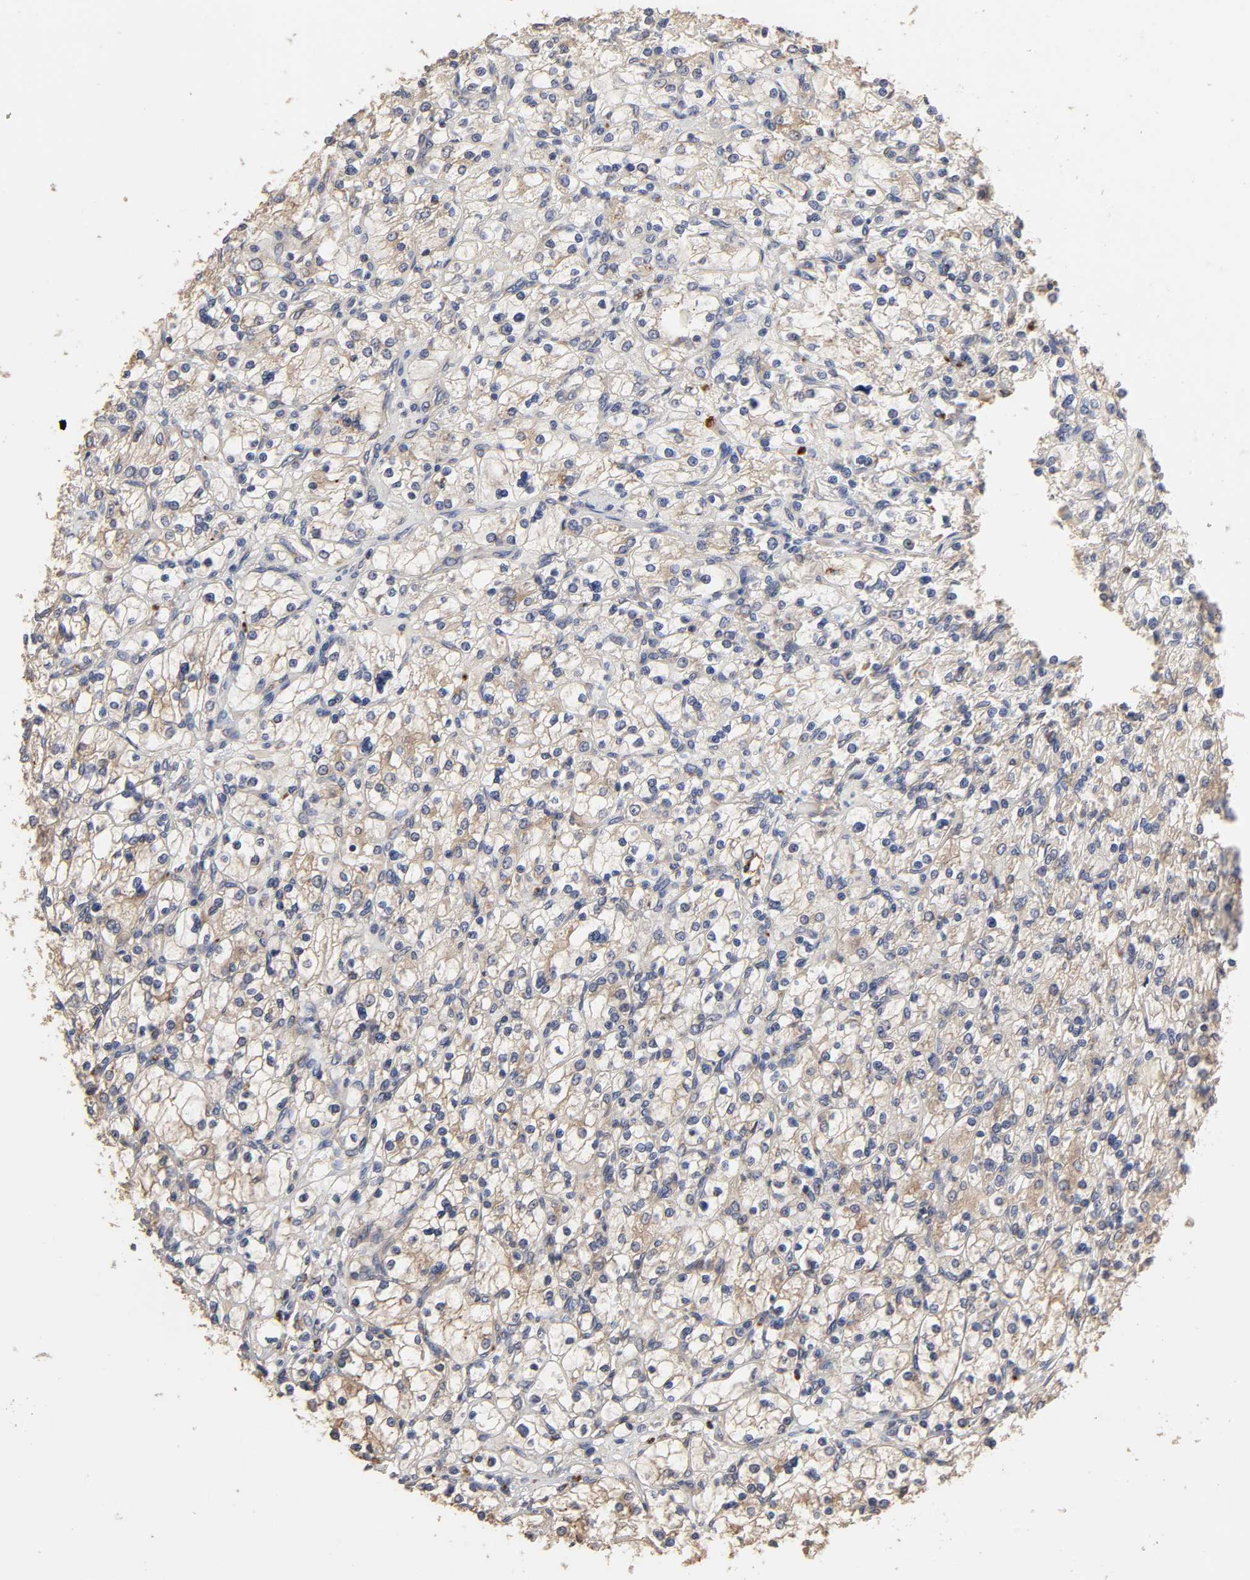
{"staining": {"intensity": "weak", "quantity": "<25%", "location": "cytoplasmic/membranous"}, "tissue": "renal cancer", "cell_type": "Tumor cells", "image_type": "cancer", "snomed": [{"axis": "morphology", "description": "Adenocarcinoma, NOS"}, {"axis": "topography", "description": "Kidney"}], "caption": "Human renal cancer (adenocarcinoma) stained for a protein using immunohistochemistry reveals no positivity in tumor cells.", "gene": "EIF4G2", "patient": {"sex": "female", "age": 83}}